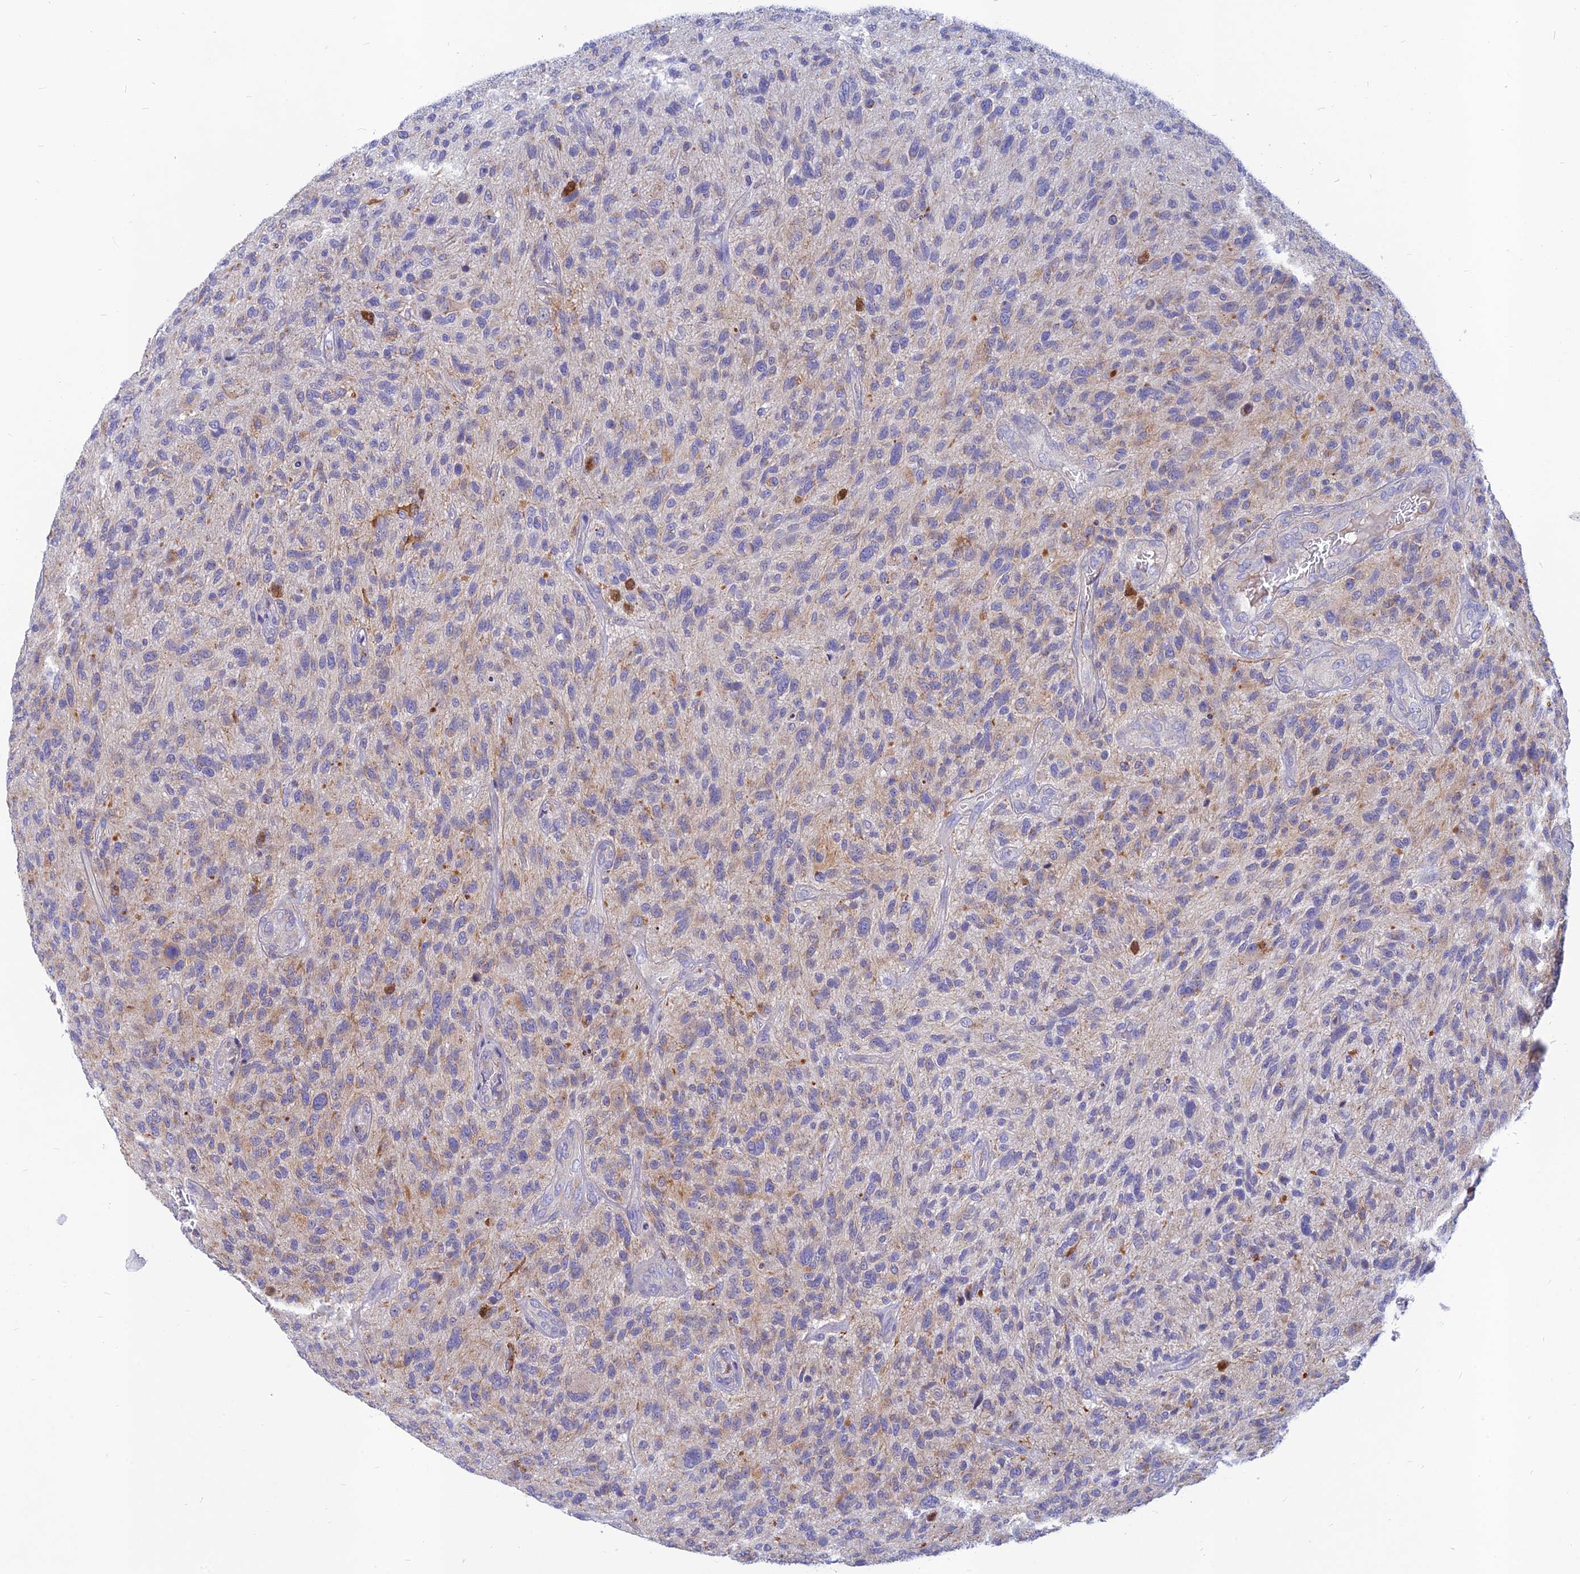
{"staining": {"intensity": "weak", "quantity": "25%-75%", "location": "cytoplasmic/membranous"}, "tissue": "glioma", "cell_type": "Tumor cells", "image_type": "cancer", "snomed": [{"axis": "morphology", "description": "Glioma, malignant, High grade"}, {"axis": "topography", "description": "Brain"}], "caption": "Immunohistochemical staining of human glioma reveals low levels of weak cytoplasmic/membranous protein staining in approximately 25%-75% of tumor cells.", "gene": "CACNA1B", "patient": {"sex": "male", "age": 47}}